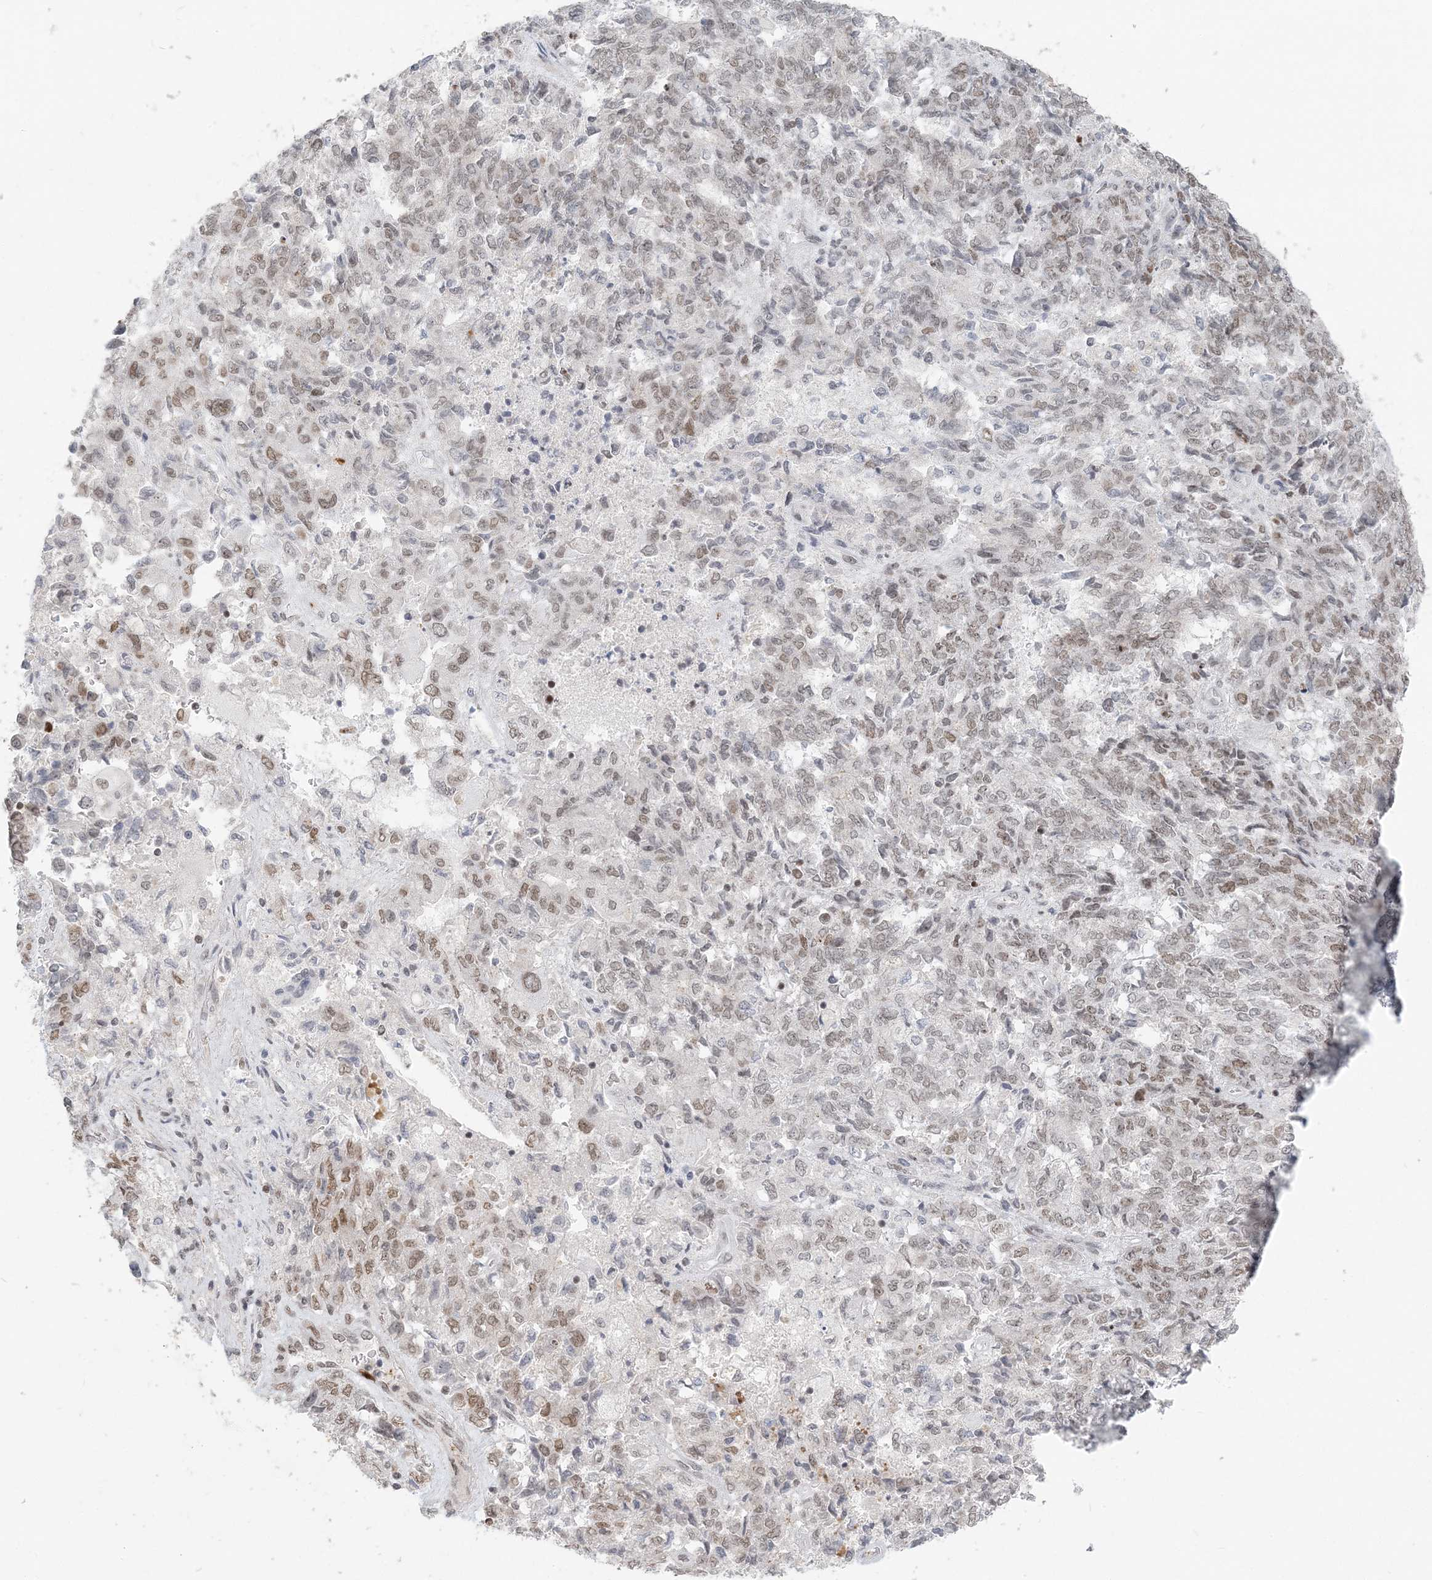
{"staining": {"intensity": "moderate", "quantity": "<25%", "location": "nuclear"}, "tissue": "endometrial cancer", "cell_type": "Tumor cells", "image_type": "cancer", "snomed": [{"axis": "morphology", "description": "Adenocarcinoma, NOS"}, {"axis": "topography", "description": "Endometrium"}], "caption": "The image demonstrates staining of adenocarcinoma (endometrial), revealing moderate nuclear protein expression (brown color) within tumor cells.", "gene": "BAZ1B", "patient": {"sex": "female", "age": 80}}